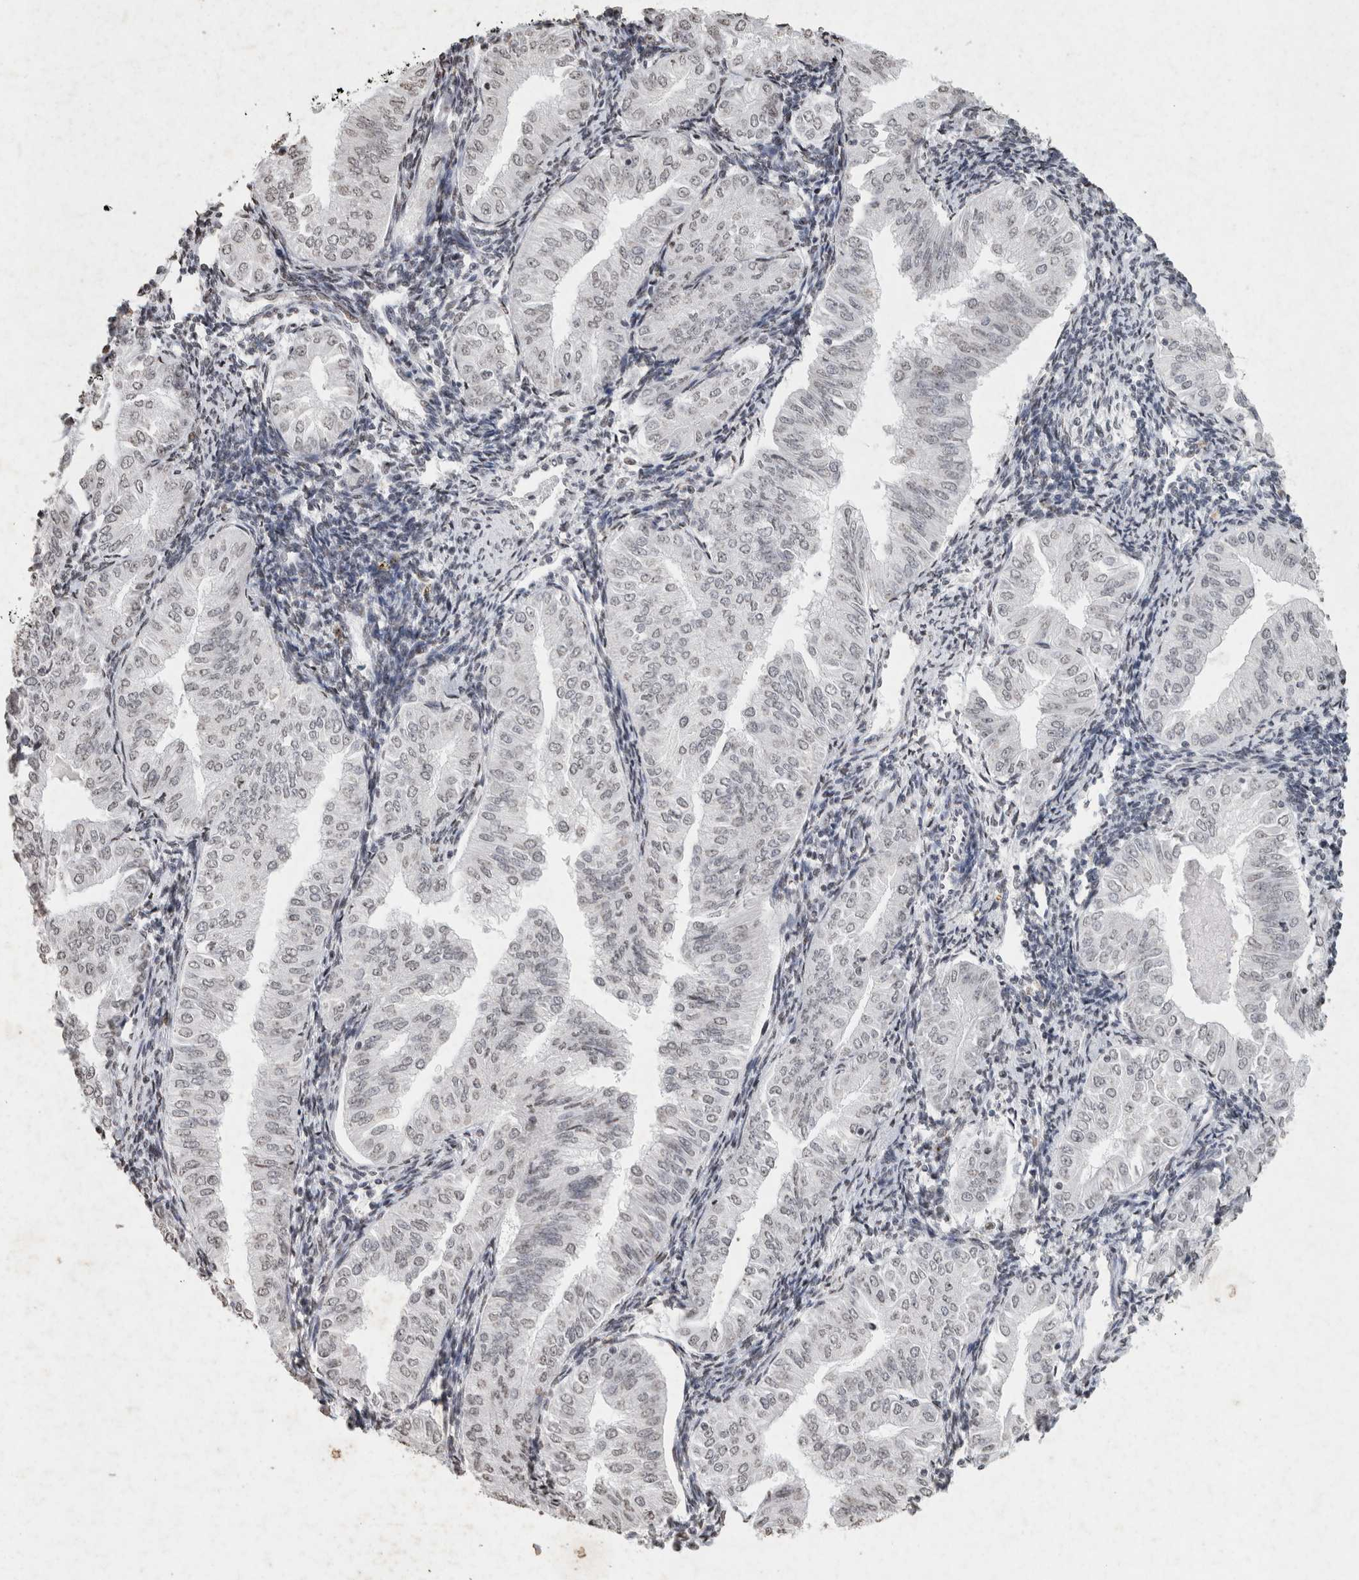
{"staining": {"intensity": "weak", "quantity": ">75%", "location": "nuclear"}, "tissue": "endometrial cancer", "cell_type": "Tumor cells", "image_type": "cancer", "snomed": [{"axis": "morphology", "description": "Normal tissue, NOS"}, {"axis": "morphology", "description": "Adenocarcinoma, NOS"}, {"axis": "topography", "description": "Endometrium"}], "caption": "Tumor cells reveal low levels of weak nuclear expression in about >75% of cells in endometrial adenocarcinoma.", "gene": "CNTN1", "patient": {"sex": "female", "age": 53}}